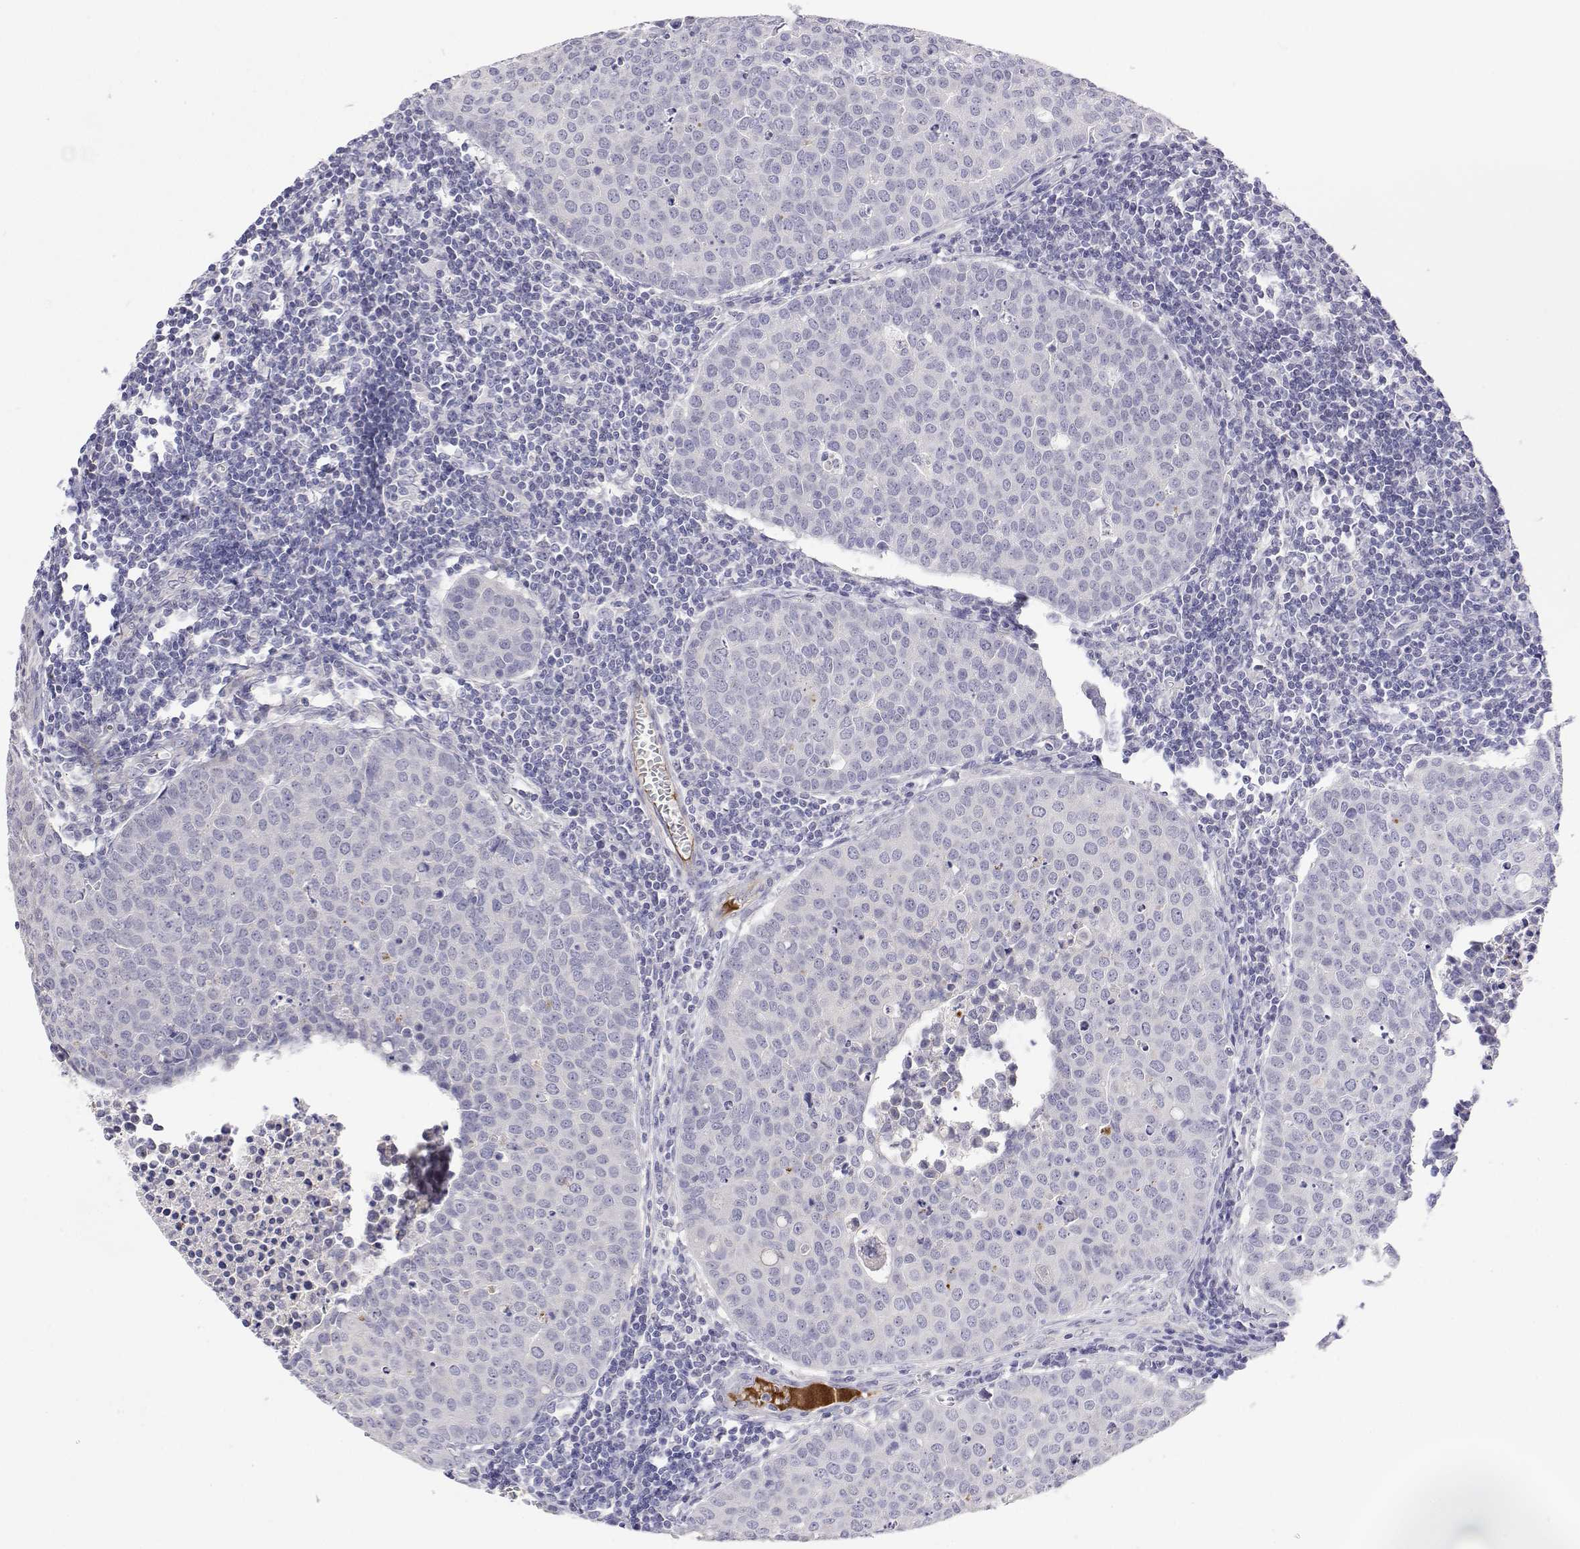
{"staining": {"intensity": "negative", "quantity": "none", "location": "none"}, "tissue": "carcinoid", "cell_type": "Tumor cells", "image_type": "cancer", "snomed": [{"axis": "morphology", "description": "Carcinoid, malignant, NOS"}, {"axis": "topography", "description": "Colon"}], "caption": "Tumor cells show no significant protein expression in carcinoid (malignant).", "gene": "GGACT", "patient": {"sex": "male", "age": 81}}